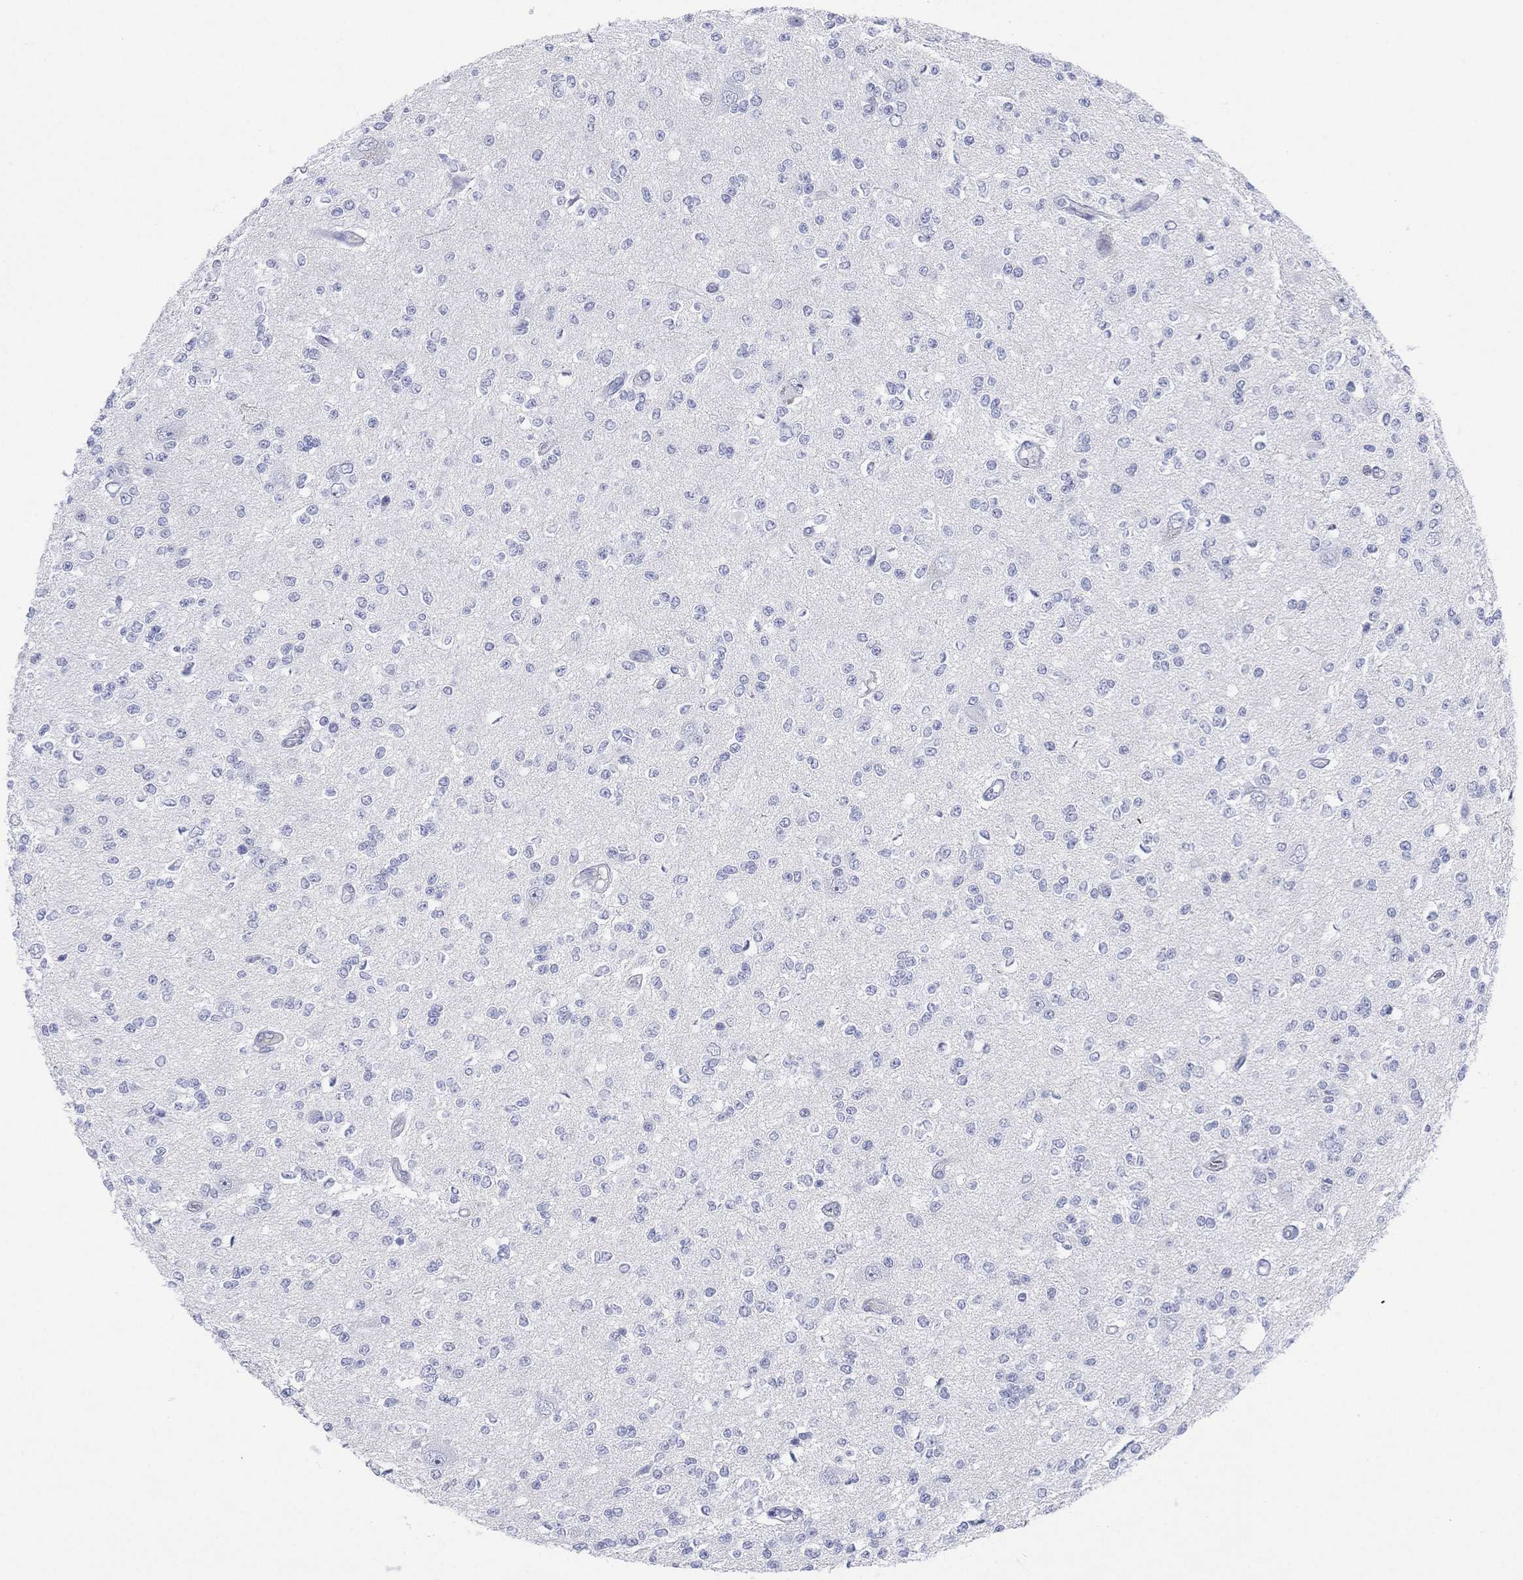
{"staining": {"intensity": "negative", "quantity": "none", "location": "none"}, "tissue": "glioma", "cell_type": "Tumor cells", "image_type": "cancer", "snomed": [{"axis": "morphology", "description": "Glioma, malignant, Low grade"}, {"axis": "topography", "description": "Brain"}], "caption": "The immunohistochemistry micrograph has no significant positivity in tumor cells of glioma tissue.", "gene": "SEPTIN1", "patient": {"sex": "male", "age": 67}}